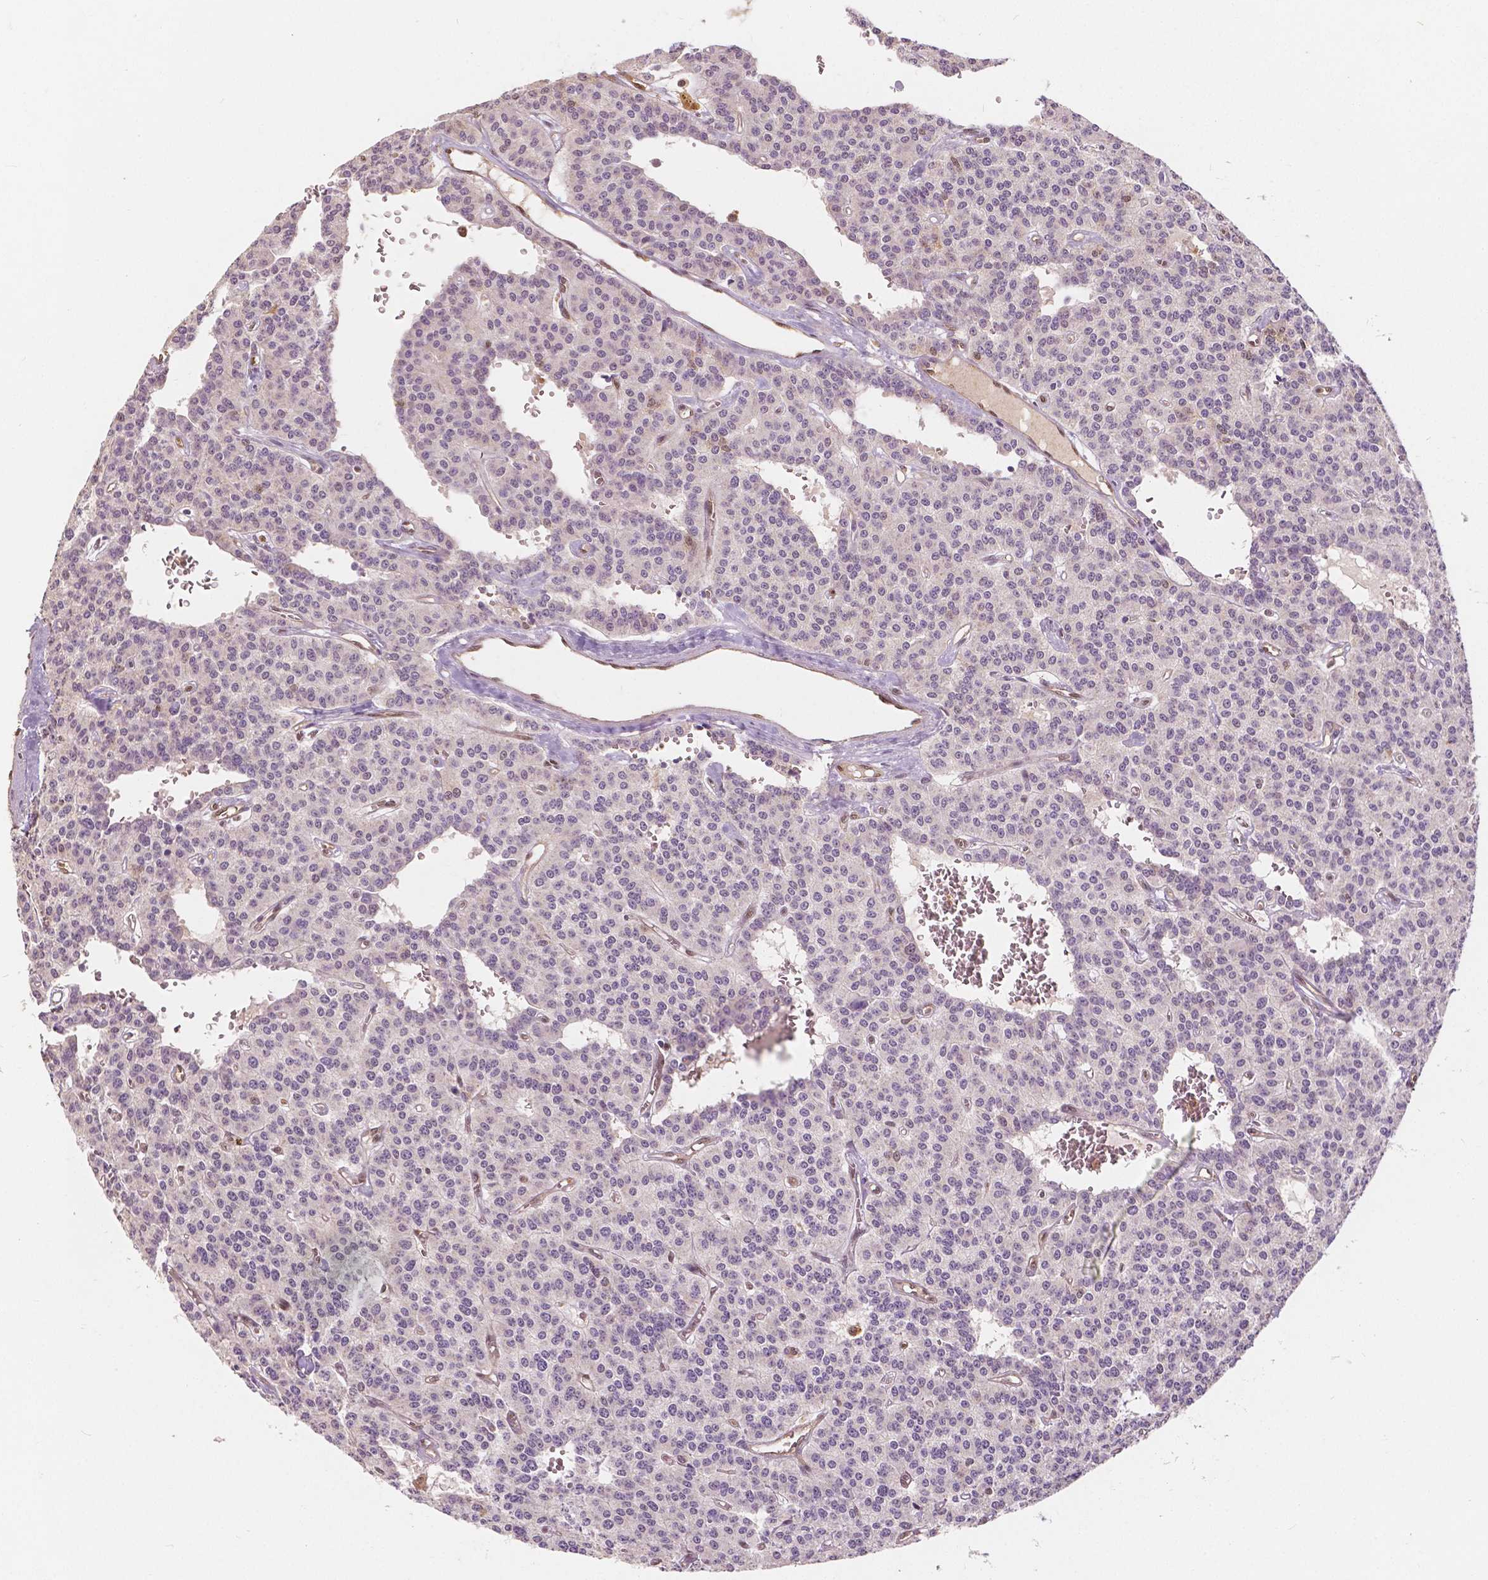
{"staining": {"intensity": "negative", "quantity": "none", "location": "none"}, "tissue": "carcinoid", "cell_type": "Tumor cells", "image_type": "cancer", "snomed": [{"axis": "morphology", "description": "Carcinoid, malignant, NOS"}, {"axis": "topography", "description": "Lung"}], "caption": "This micrograph is of carcinoid stained with immunohistochemistry (IHC) to label a protein in brown with the nuclei are counter-stained blue. There is no staining in tumor cells.", "gene": "NAPRT", "patient": {"sex": "female", "age": 71}}